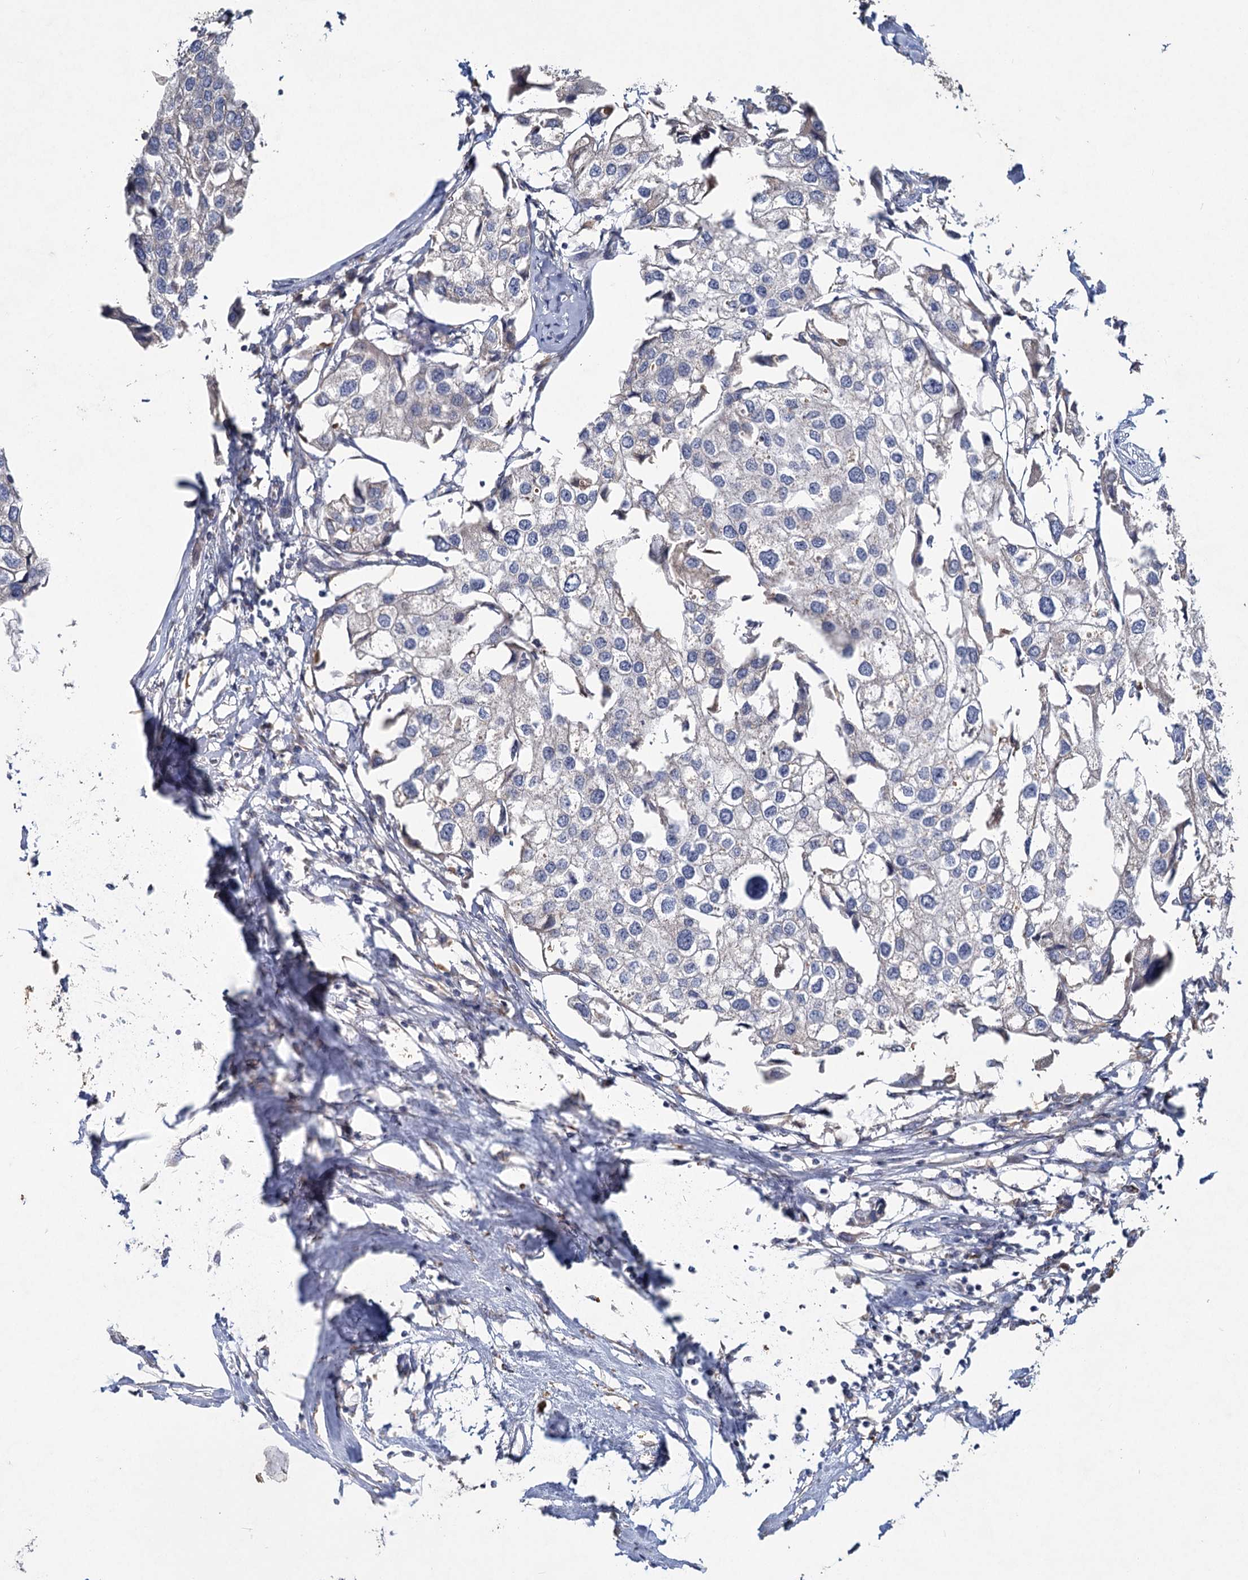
{"staining": {"intensity": "weak", "quantity": "<25%", "location": "cytoplasmic/membranous"}, "tissue": "urothelial cancer", "cell_type": "Tumor cells", "image_type": "cancer", "snomed": [{"axis": "morphology", "description": "Urothelial carcinoma, High grade"}, {"axis": "topography", "description": "Urinary bladder"}], "caption": "DAB immunohistochemical staining of urothelial carcinoma (high-grade) reveals no significant staining in tumor cells.", "gene": "HES2", "patient": {"sex": "male", "age": 64}}